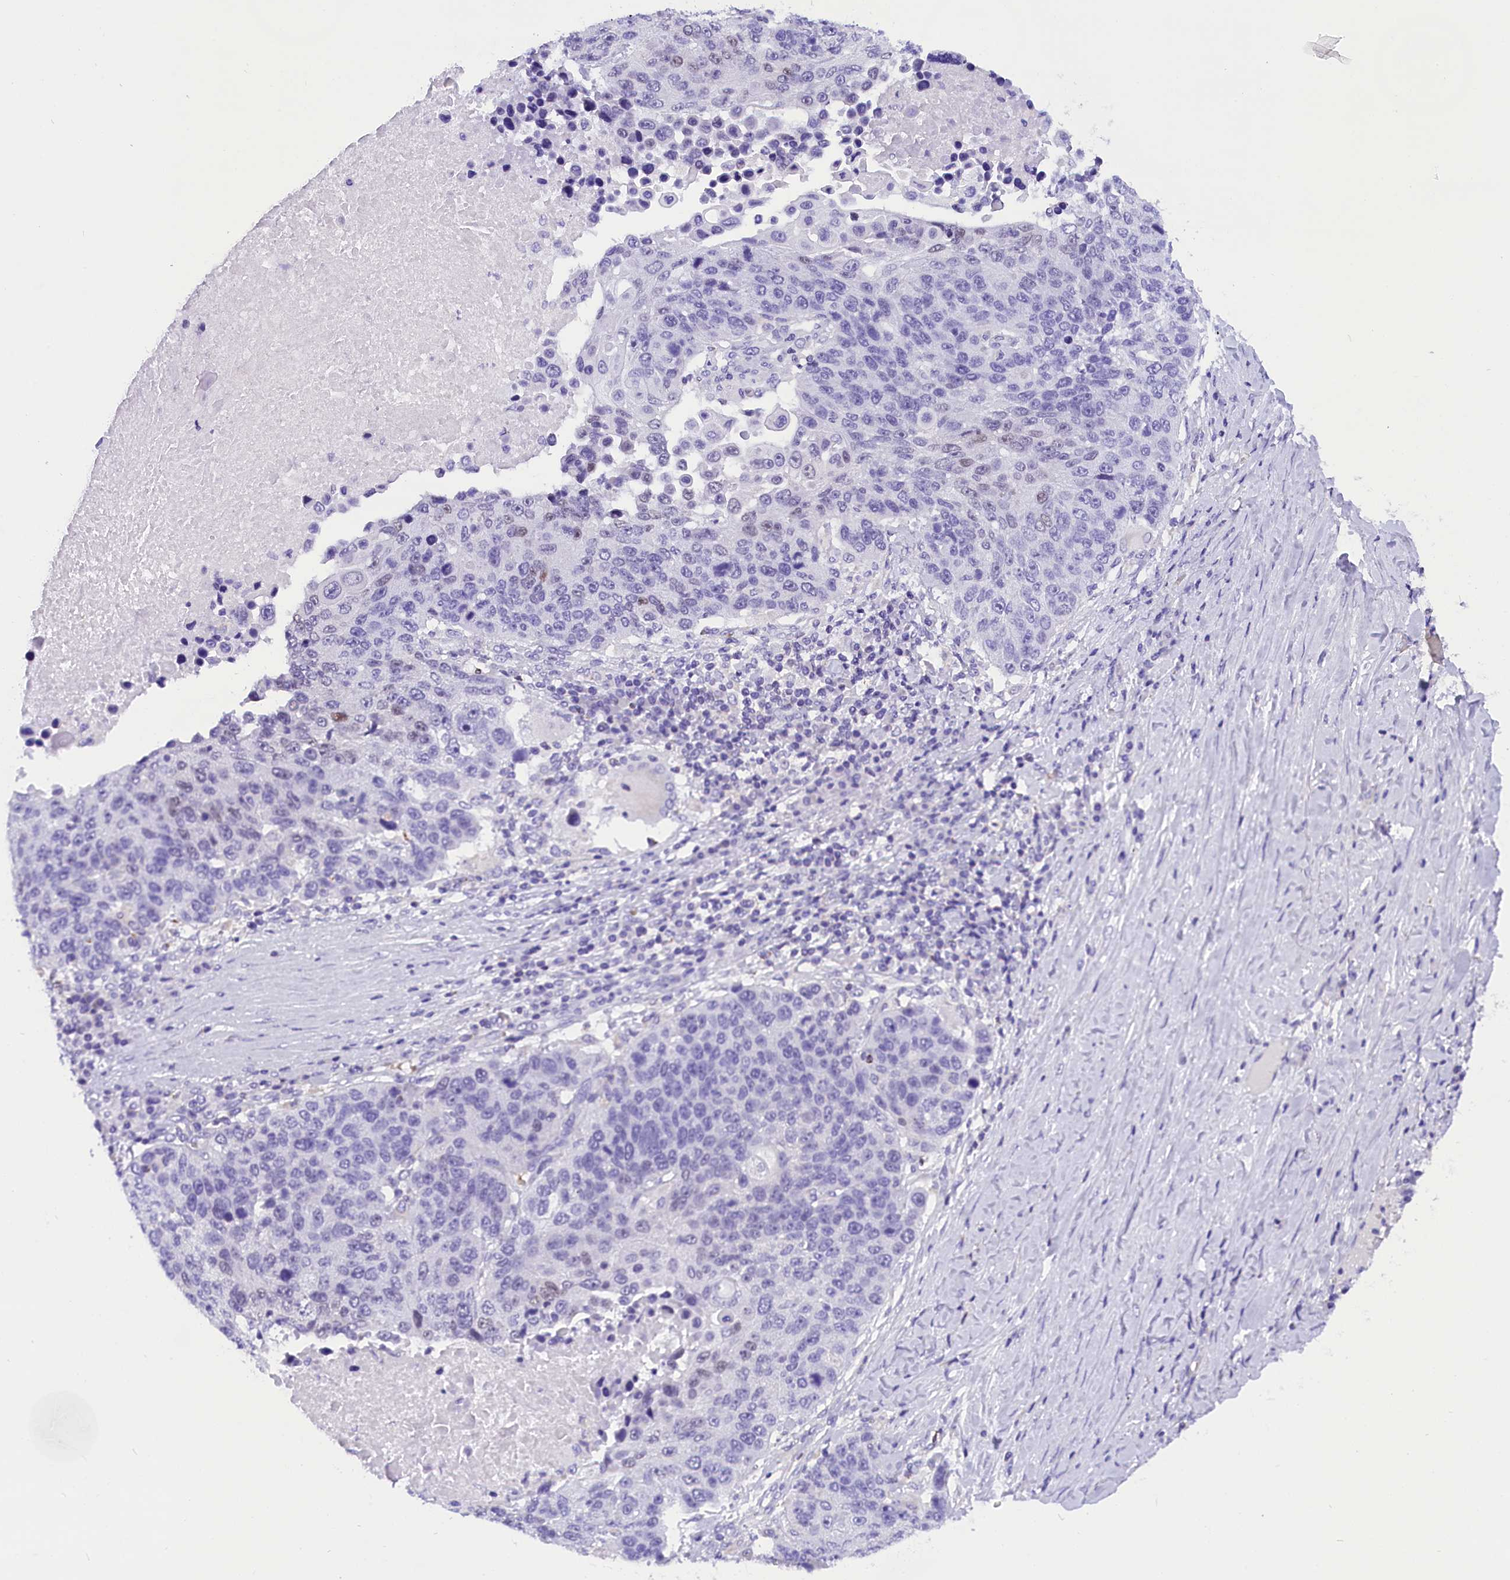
{"staining": {"intensity": "negative", "quantity": "none", "location": "none"}, "tissue": "lung cancer", "cell_type": "Tumor cells", "image_type": "cancer", "snomed": [{"axis": "morphology", "description": "Normal tissue, NOS"}, {"axis": "morphology", "description": "Squamous cell carcinoma, NOS"}, {"axis": "topography", "description": "Lymph node"}, {"axis": "topography", "description": "Lung"}], "caption": "An immunohistochemistry (IHC) micrograph of lung squamous cell carcinoma is shown. There is no staining in tumor cells of lung squamous cell carcinoma.", "gene": "ABAT", "patient": {"sex": "male", "age": 66}}